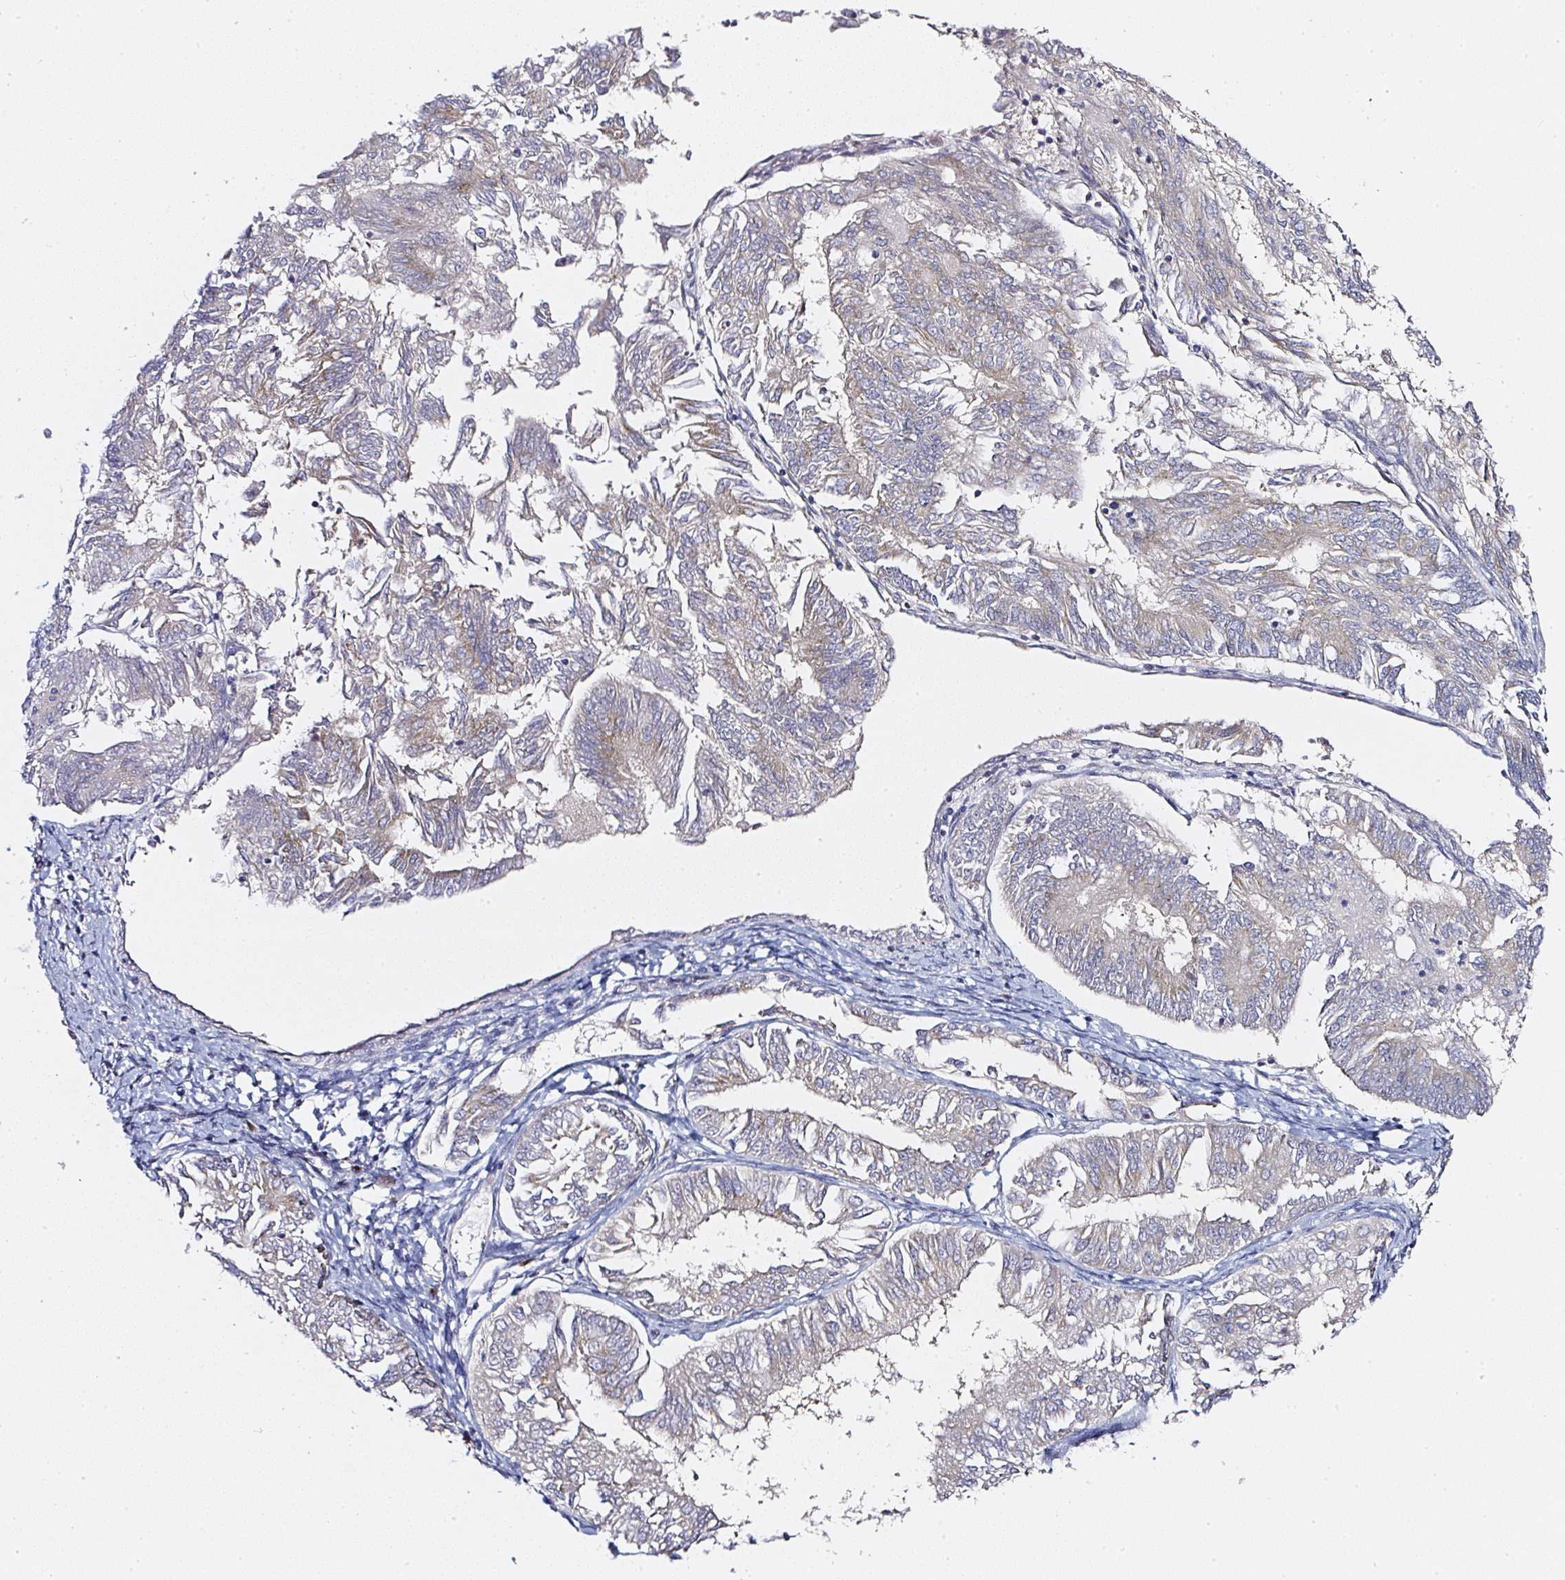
{"staining": {"intensity": "weak", "quantity": "25%-75%", "location": "cytoplasmic/membranous"}, "tissue": "endometrial cancer", "cell_type": "Tumor cells", "image_type": "cancer", "snomed": [{"axis": "morphology", "description": "Adenocarcinoma, NOS"}, {"axis": "topography", "description": "Endometrium"}], "caption": "Human adenocarcinoma (endometrial) stained with a brown dye displays weak cytoplasmic/membranous positive positivity in about 25%-75% of tumor cells.", "gene": "MLX", "patient": {"sex": "female", "age": 58}}